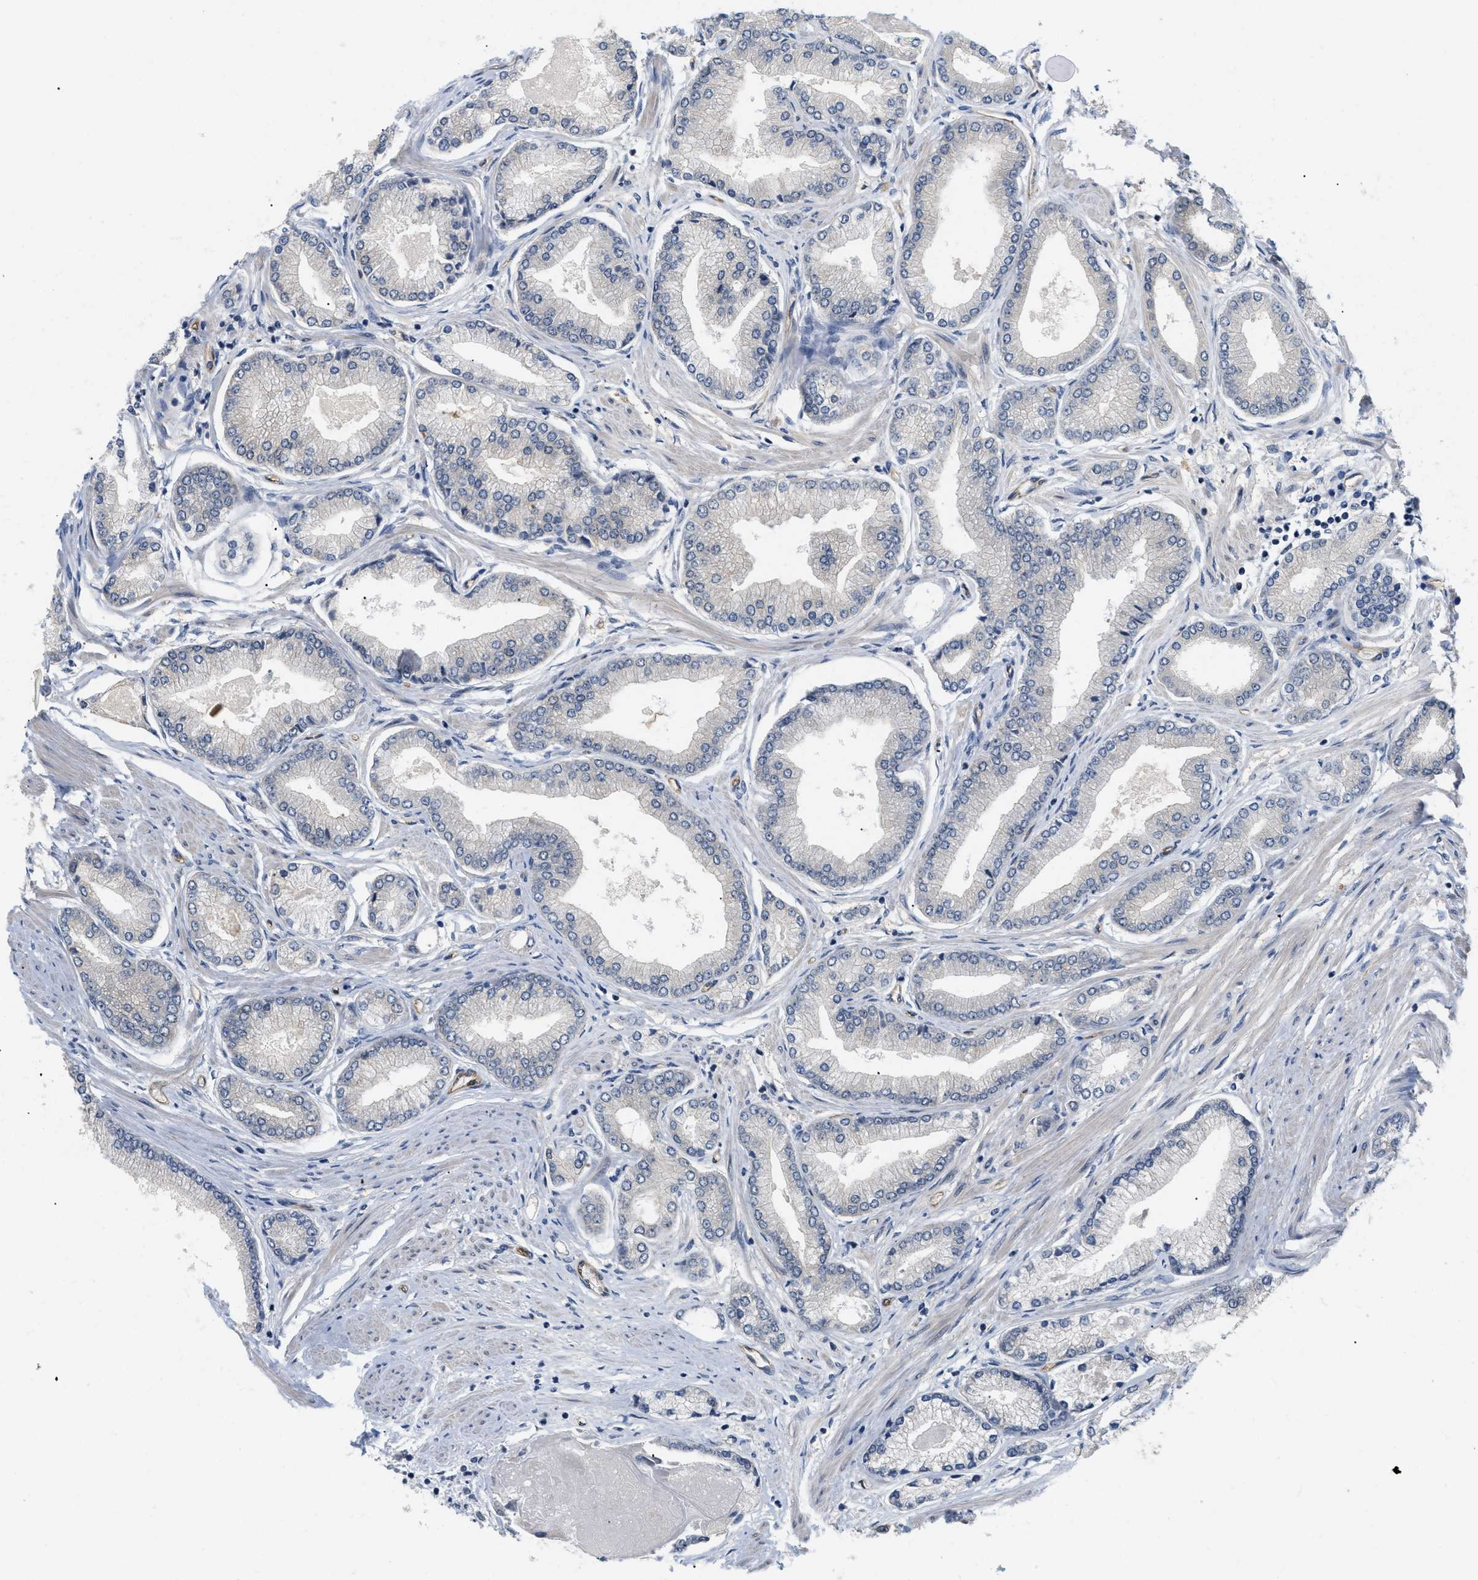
{"staining": {"intensity": "negative", "quantity": "none", "location": "none"}, "tissue": "prostate cancer", "cell_type": "Tumor cells", "image_type": "cancer", "snomed": [{"axis": "morphology", "description": "Adenocarcinoma, High grade"}, {"axis": "topography", "description": "Prostate"}], "caption": "Tumor cells are negative for brown protein staining in prostate cancer. (Stains: DAB (3,3'-diaminobenzidine) immunohistochemistry with hematoxylin counter stain, Microscopy: brightfield microscopy at high magnification).", "gene": "PALMD", "patient": {"sex": "male", "age": 61}}